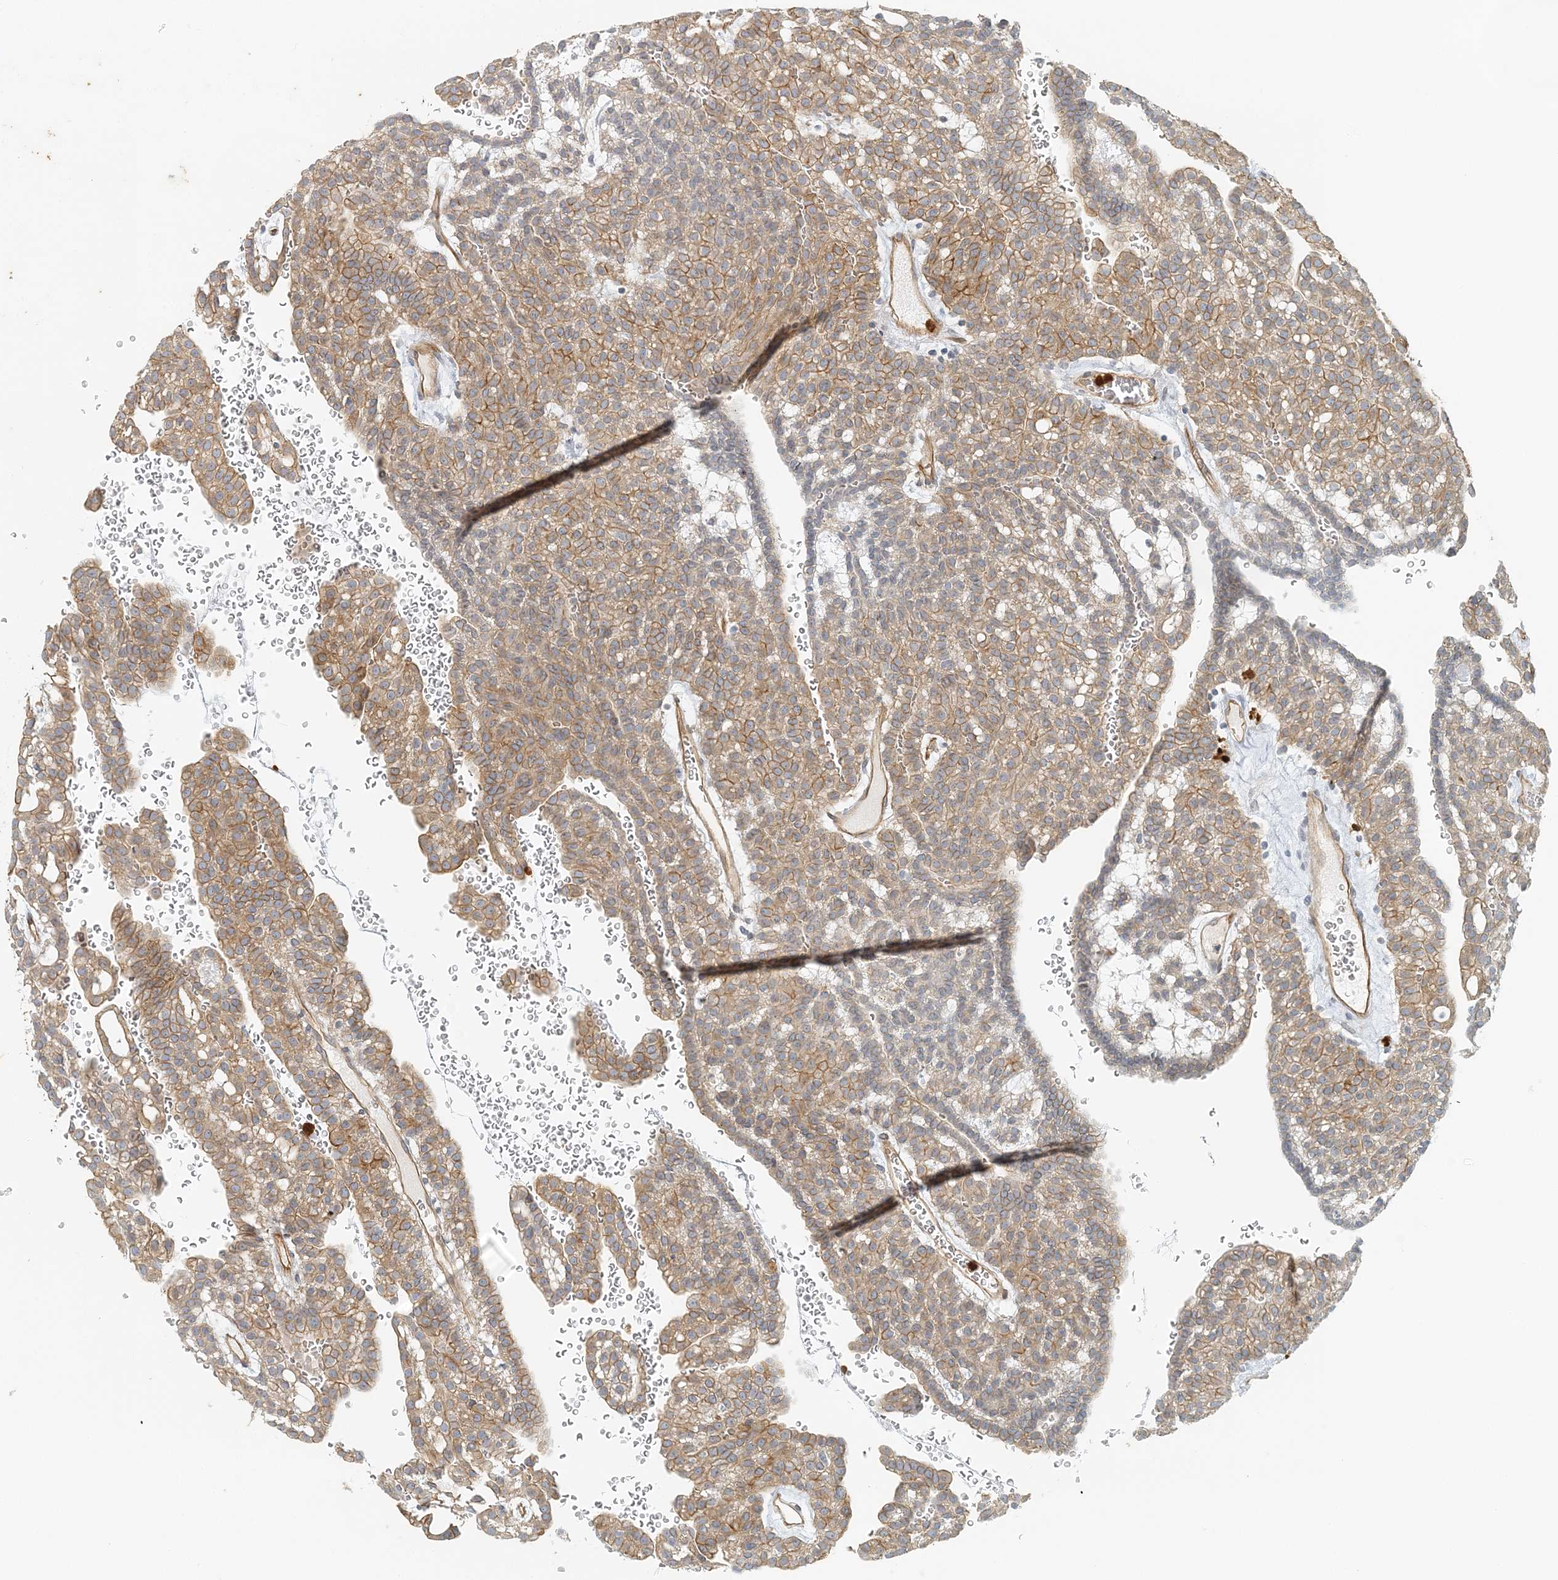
{"staining": {"intensity": "moderate", "quantity": ">75%", "location": "cytoplasmic/membranous"}, "tissue": "renal cancer", "cell_type": "Tumor cells", "image_type": "cancer", "snomed": [{"axis": "morphology", "description": "Adenocarcinoma, NOS"}, {"axis": "topography", "description": "Kidney"}], "caption": "Immunohistochemistry (DAB (3,3'-diaminobenzidine)) staining of human renal adenocarcinoma reveals moderate cytoplasmic/membranous protein positivity in approximately >75% of tumor cells. (DAB (3,3'-diaminobenzidine) IHC, brown staining for protein, blue staining for nuclei).", "gene": "DNAH1", "patient": {"sex": "male", "age": 63}}